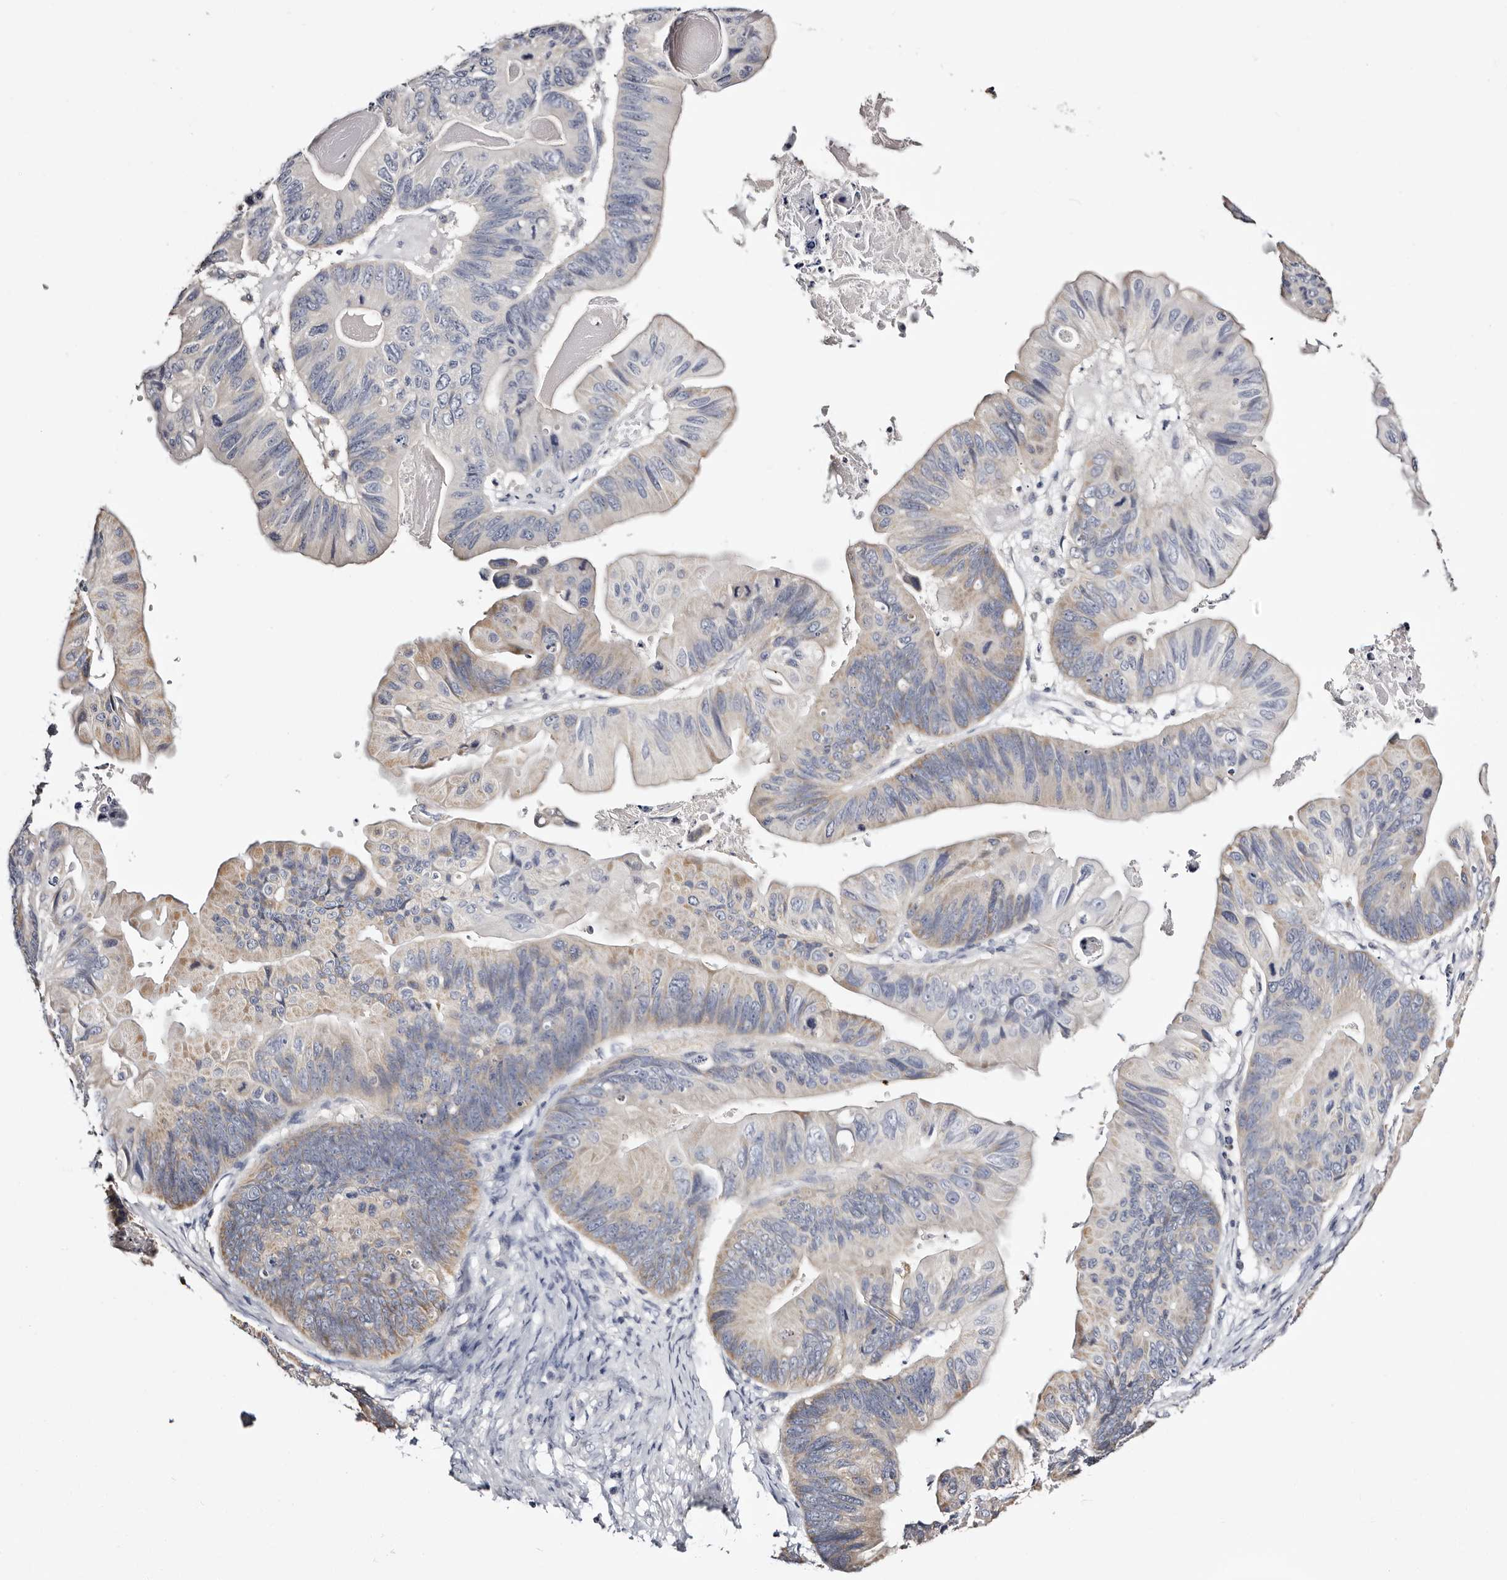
{"staining": {"intensity": "weak", "quantity": "<25%", "location": "cytoplasmic/membranous"}, "tissue": "ovarian cancer", "cell_type": "Tumor cells", "image_type": "cancer", "snomed": [{"axis": "morphology", "description": "Cystadenocarcinoma, mucinous, NOS"}, {"axis": "topography", "description": "Ovary"}], "caption": "A photomicrograph of mucinous cystadenocarcinoma (ovarian) stained for a protein demonstrates no brown staining in tumor cells.", "gene": "ROM1", "patient": {"sex": "female", "age": 61}}